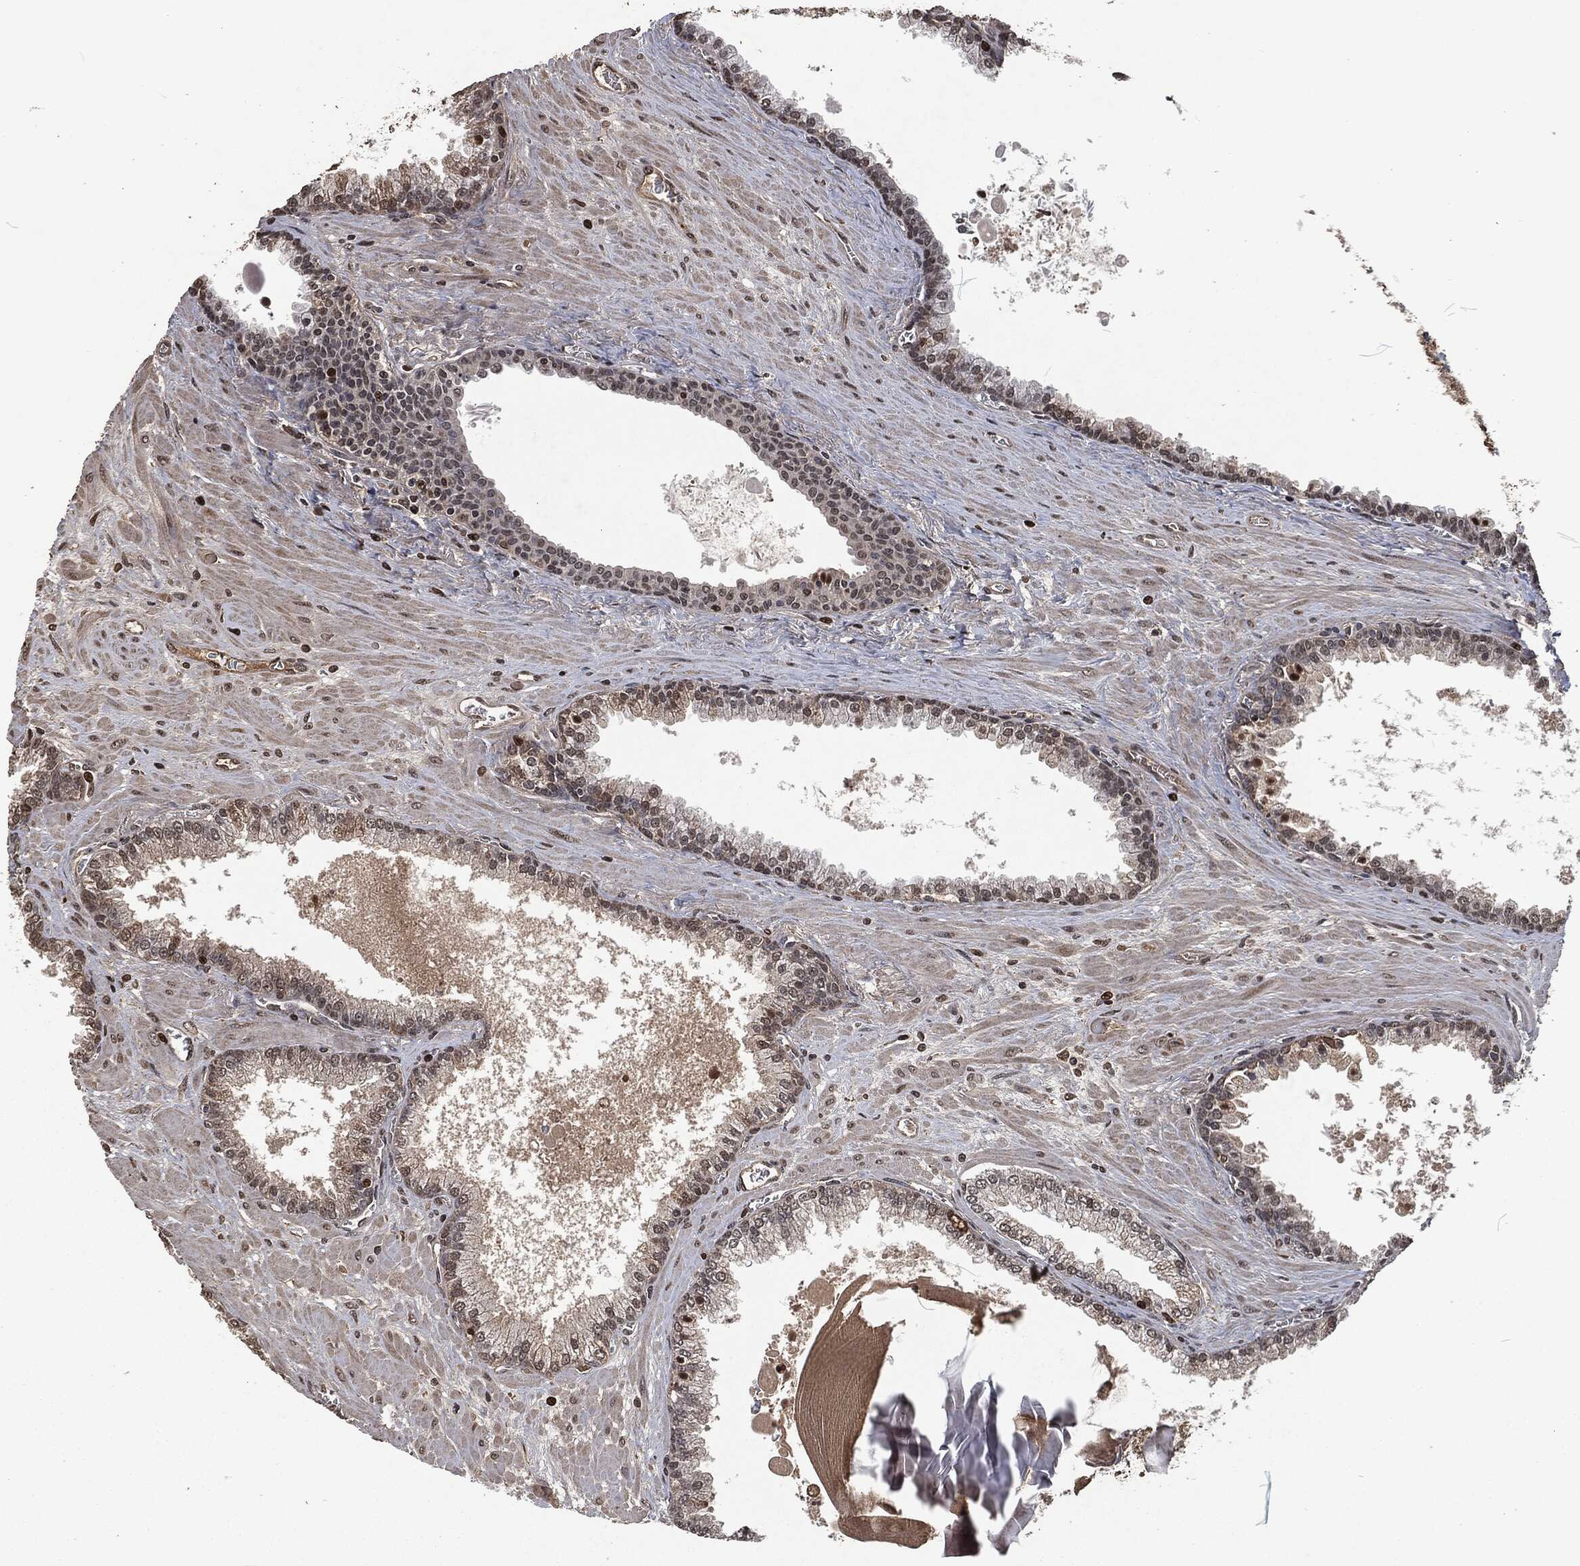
{"staining": {"intensity": "strong", "quantity": "<25%", "location": "nuclear"}, "tissue": "prostate cancer", "cell_type": "Tumor cells", "image_type": "cancer", "snomed": [{"axis": "morphology", "description": "Adenocarcinoma, NOS"}, {"axis": "topography", "description": "Prostate"}], "caption": "DAB (3,3'-diaminobenzidine) immunohistochemical staining of human adenocarcinoma (prostate) shows strong nuclear protein expression in about <25% of tumor cells.", "gene": "SNAI1", "patient": {"sex": "male", "age": 56}}